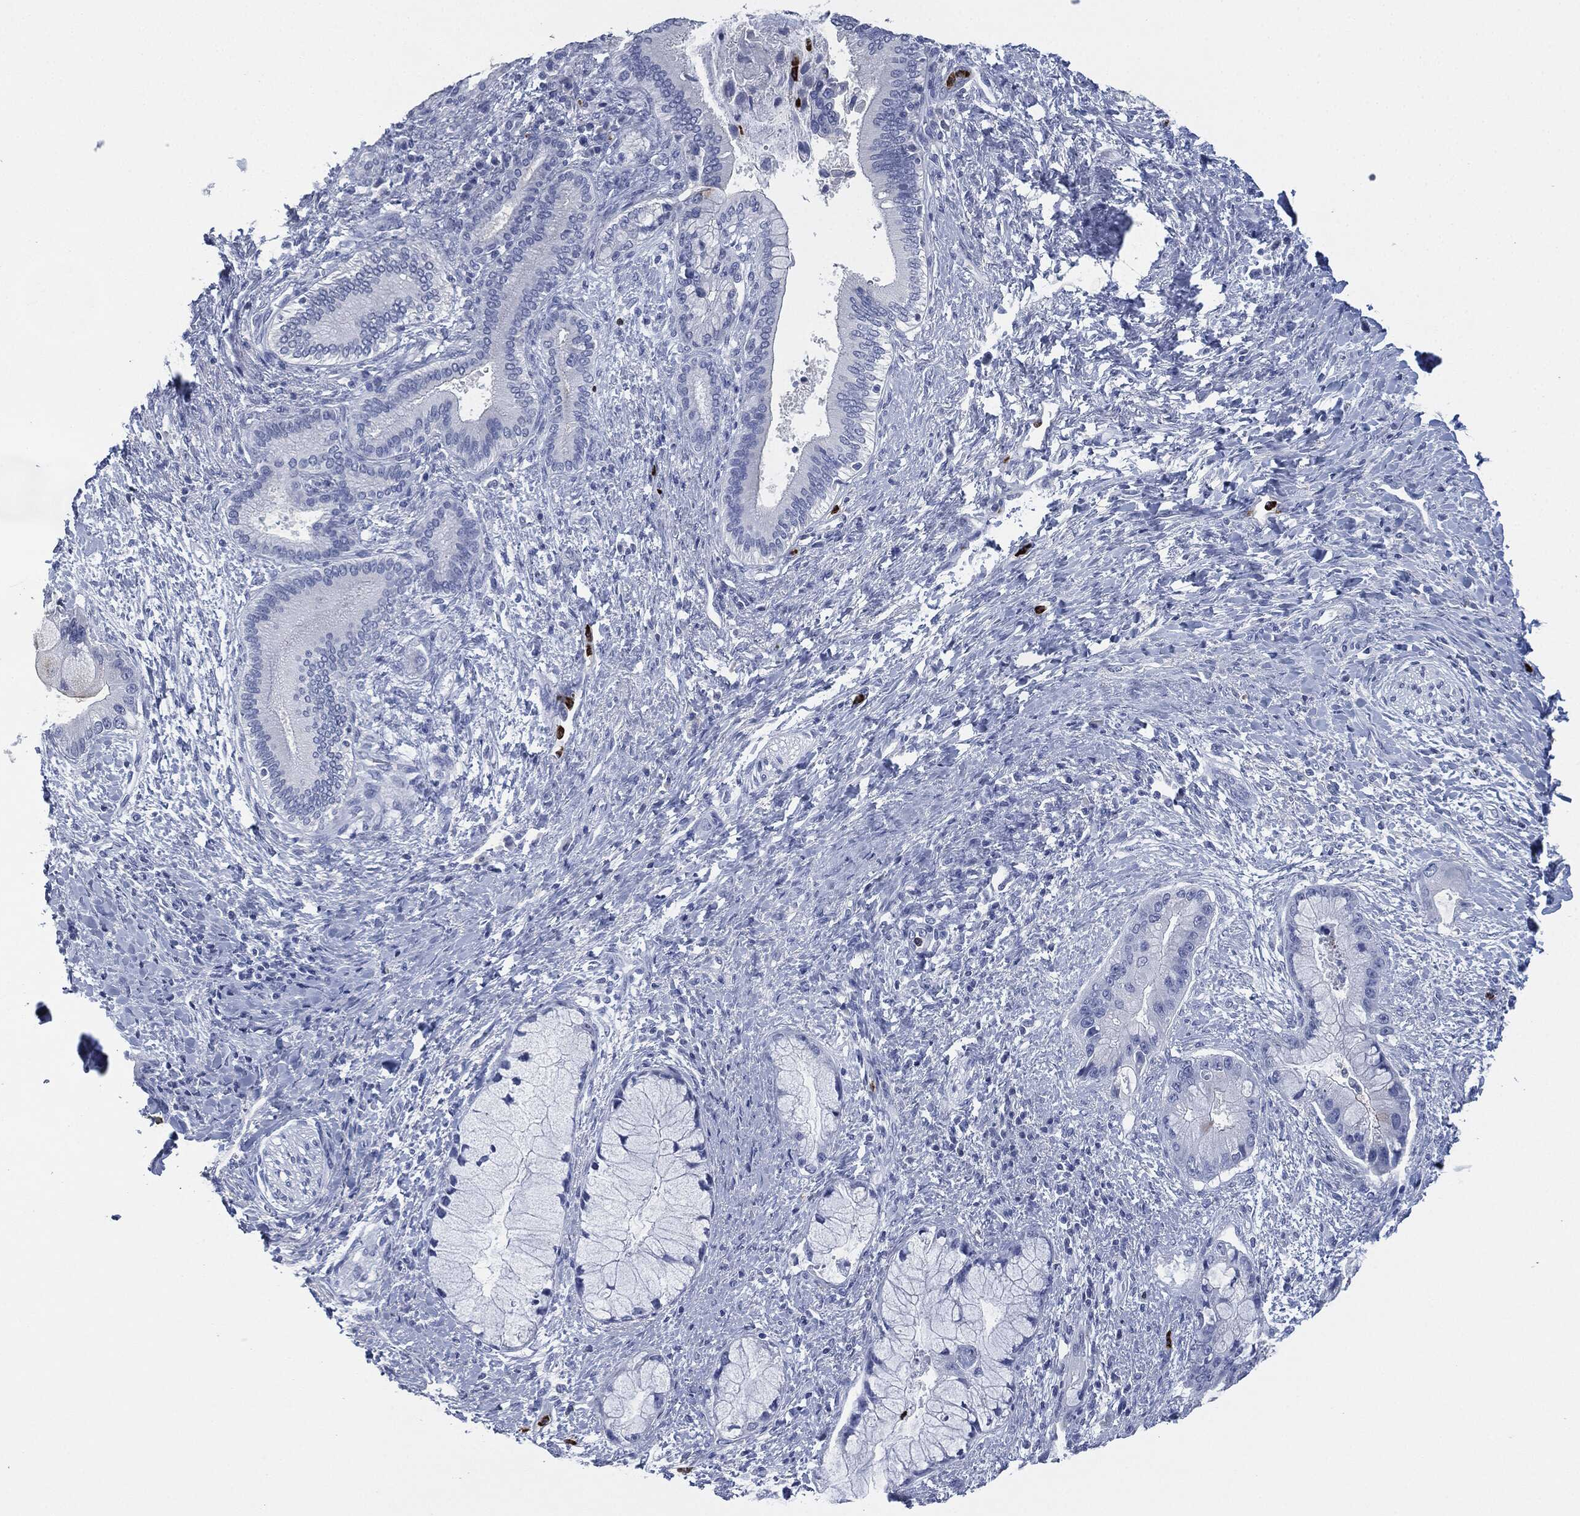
{"staining": {"intensity": "negative", "quantity": "none", "location": "none"}, "tissue": "liver cancer", "cell_type": "Tumor cells", "image_type": "cancer", "snomed": [{"axis": "morphology", "description": "Normal tissue, NOS"}, {"axis": "morphology", "description": "Cholangiocarcinoma"}, {"axis": "topography", "description": "Liver"}, {"axis": "topography", "description": "Peripheral nerve tissue"}], "caption": "There is no significant expression in tumor cells of liver cancer (cholangiocarcinoma). Brightfield microscopy of immunohistochemistry (IHC) stained with DAB (brown) and hematoxylin (blue), captured at high magnification.", "gene": "CEACAM8", "patient": {"sex": "male", "age": 50}}